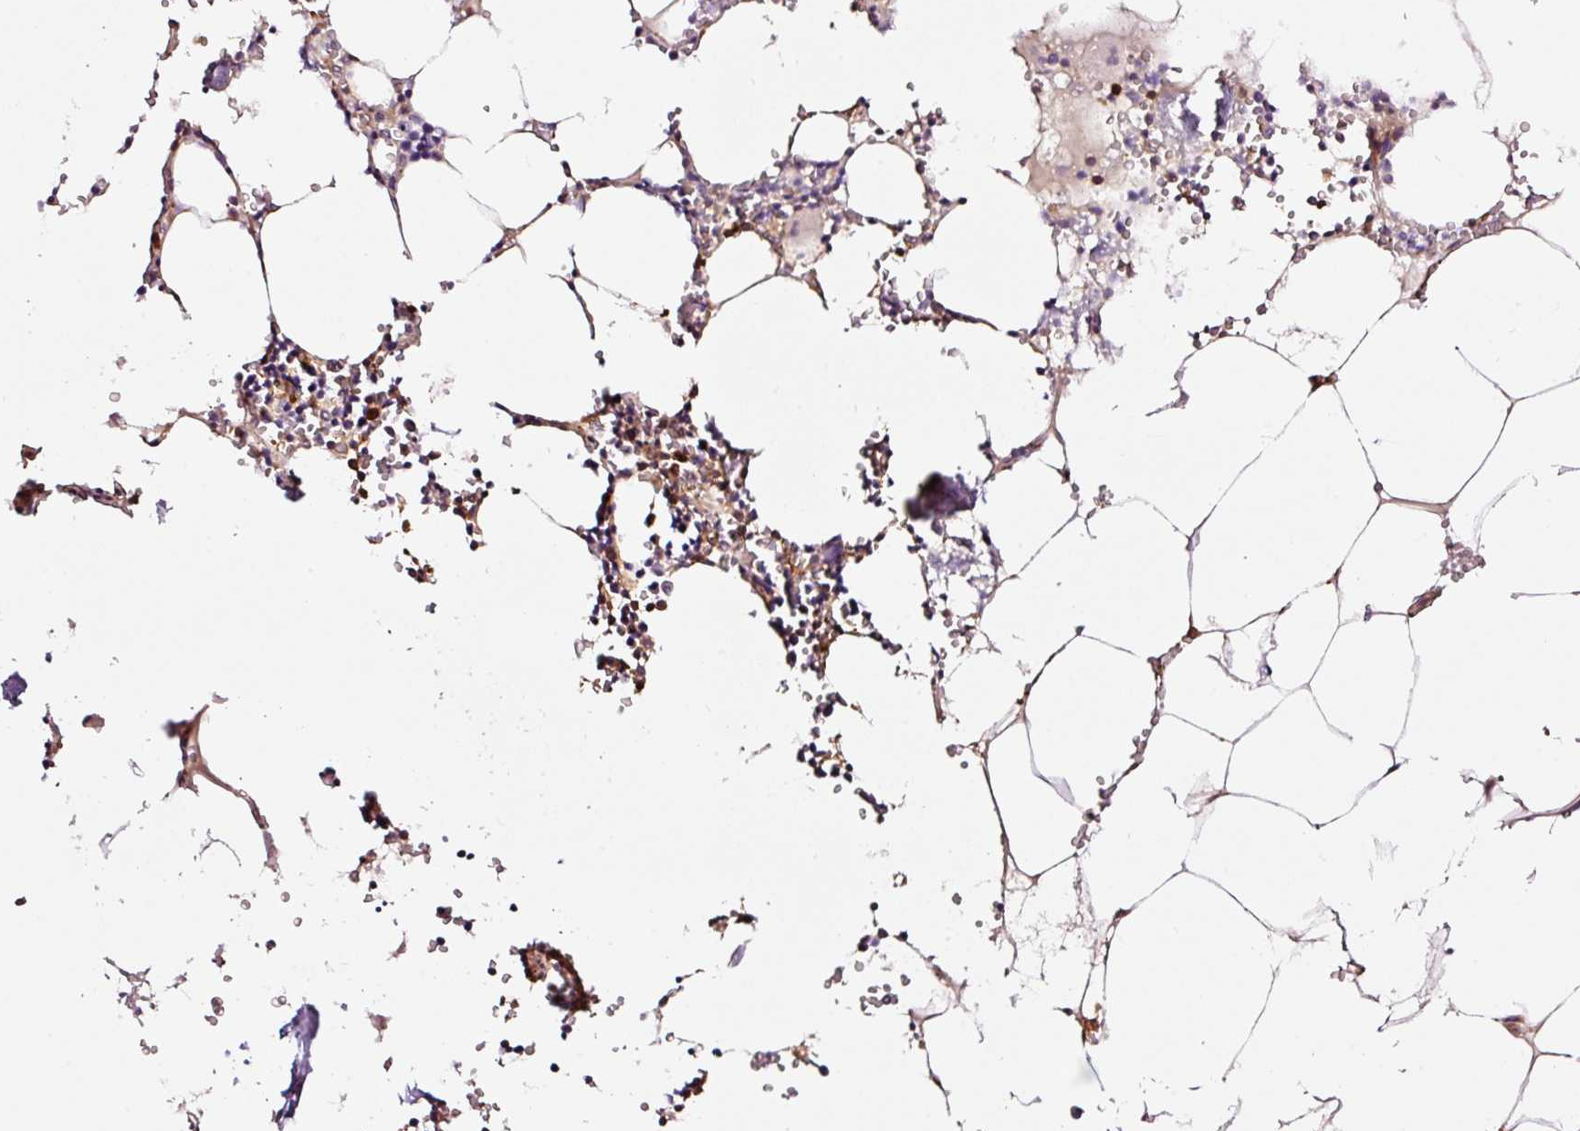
{"staining": {"intensity": "moderate", "quantity": "<25%", "location": "cytoplasmic/membranous"}, "tissue": "bone marrow", "cell_type": "Hematopoietic cells", "image_type": "normal", "snomed": [{"axis": "morphology", "description": "Normal tissue, NOS"}, {"axis": "topography", "description": "Bone marrow"}], "caption": "Brown immunohistochemical staining in benign human bone marrow exhibits moderate cytoplasmic/membranous expression in approximately <25% of hematopoietic cells.", "gene": "METAP1", "patient": {"sex": "male", "age": 54}}